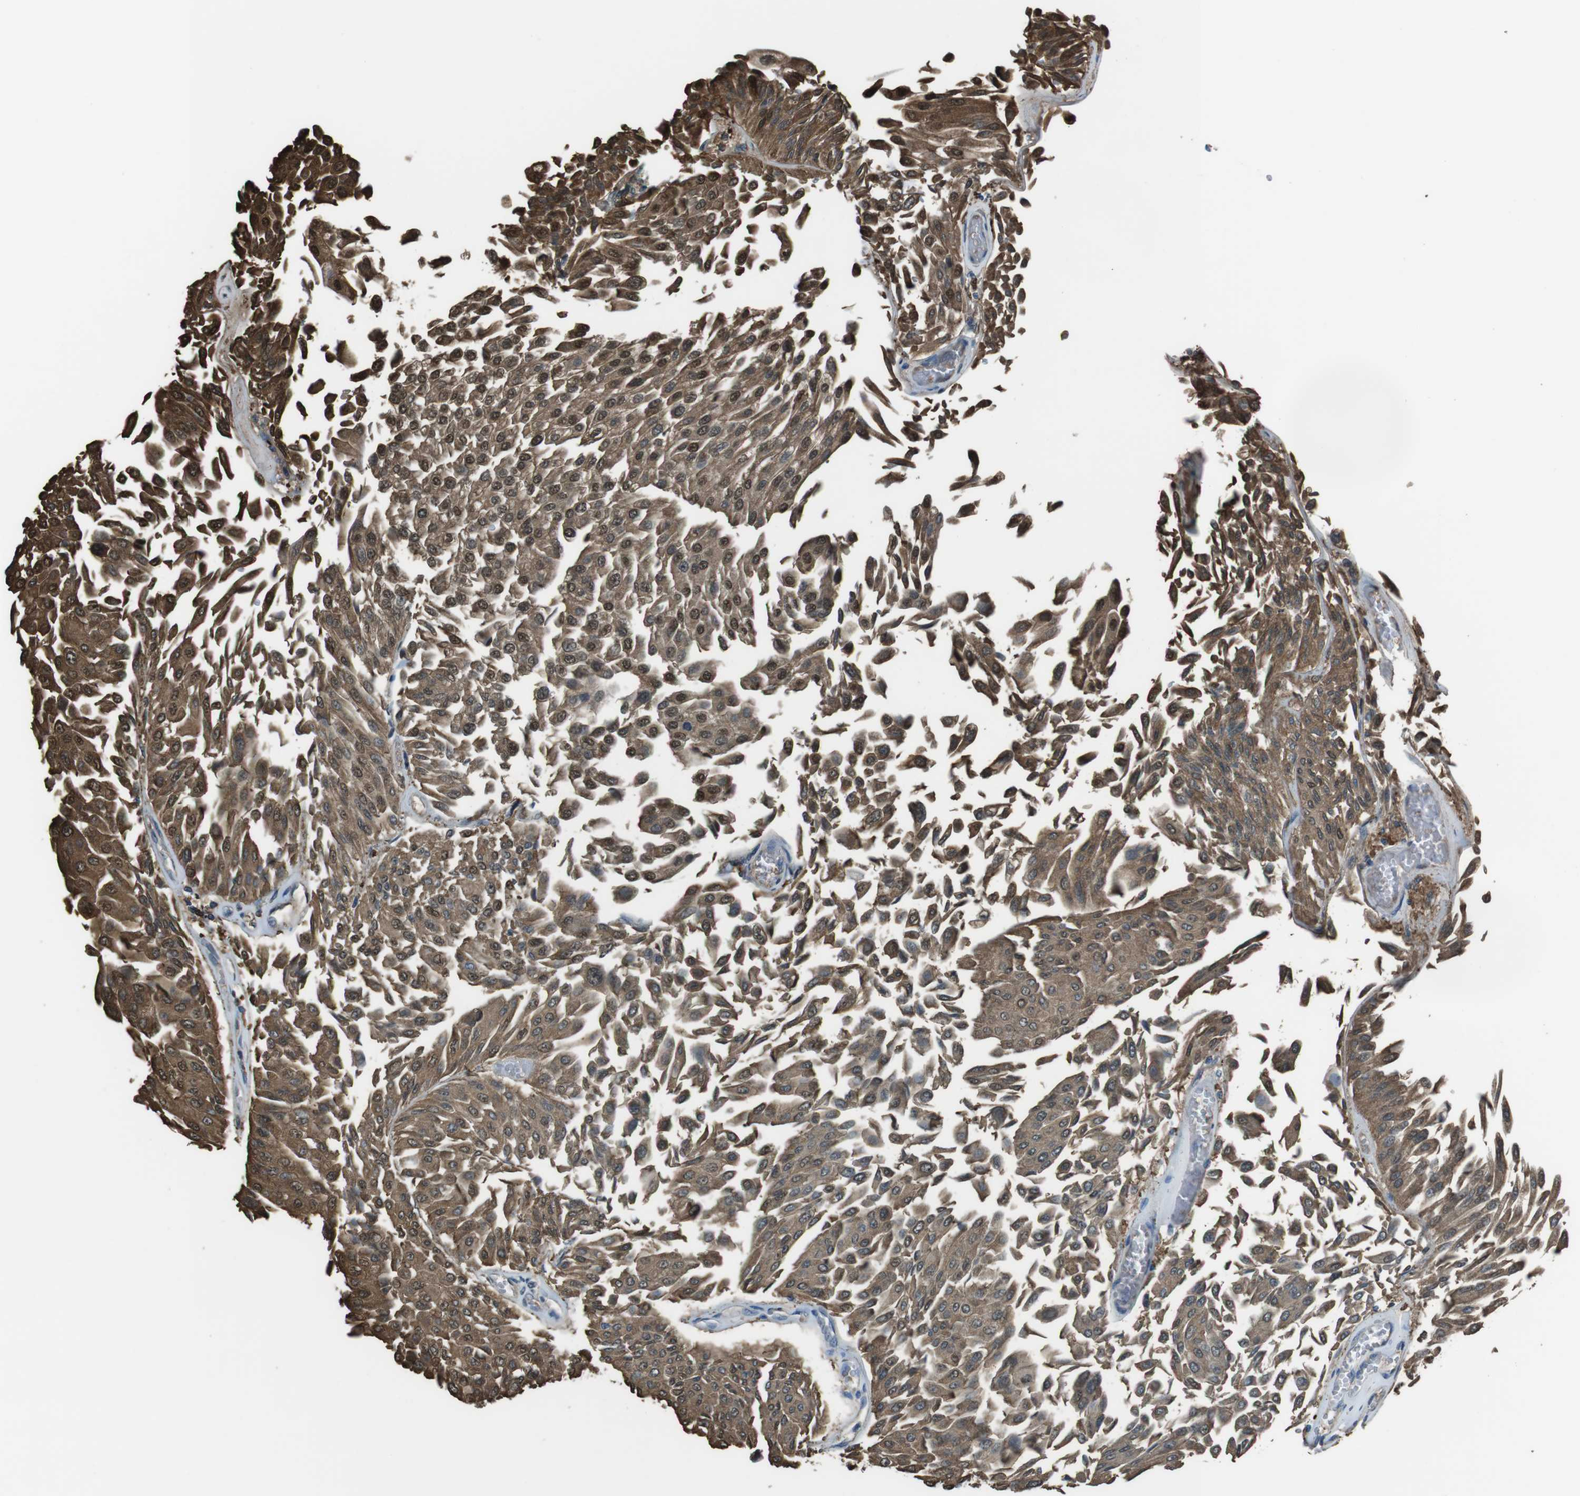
{"staining": {"intensity": "moderate", "quantity": ">75%", "location": "cytoplasmic/membranous,nuclear"}, "tissue": "urothelial cancer", "cell_type": "Tumor cells", "image_type": "cancer", "snomed": [{"axis": "morphology", "description": "Urothelial carcinoma, Low grade"}, {"axis": "topography", "description": "Urinary bladder"}], "caption": "The micrograph displays immunohistochemical staining of urothelial carcinoma (low-grade). There is moderate cytoplasmic/membranous and nuclear expression is seen in about >75% of tumor cells. (DAB IHC with brightfield microscopy, high magnification).", "gene": "TWSG1", "patient": {"sex": "male", "age": 67}}